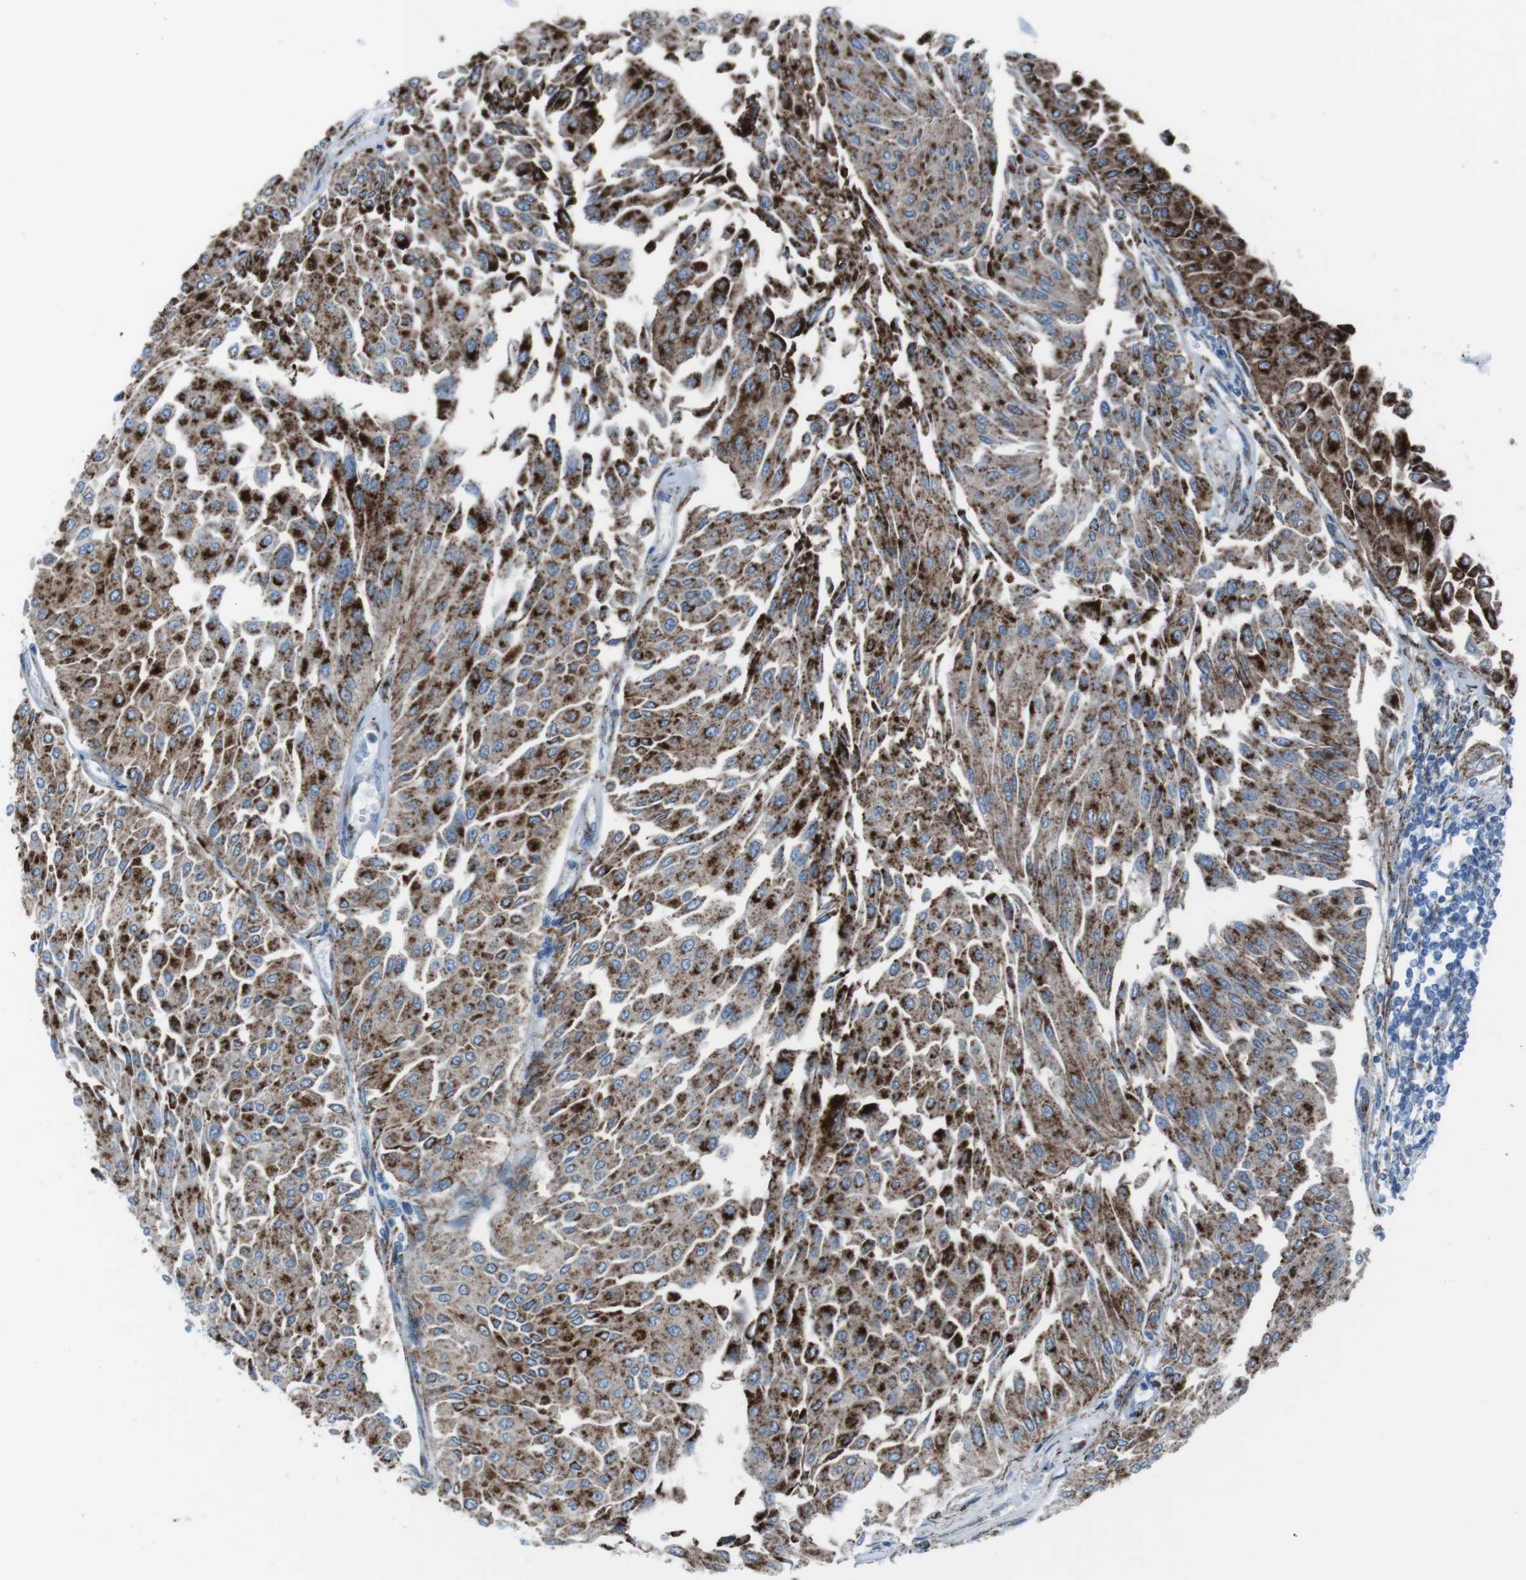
{"staining": {"intensity": "strong", "quantity": ">75%", "location": "cytoplasmic/membranous"}, "tissue": "urothelial cancer", "cell_type": "Tumor cells", "image_type": "cancer", "snomed": [{"axis": "morphology", "description": "Urothelial carcinoma, Low grade"}, {"axis": "topography", "description": "Urinary bladder"}], "caption": "Human urothelial cancer stained with a brown dye reveals strong cytoplasmic/membranous positive positivity in about >75% of tumor cells.", "gene": "SCARB2", "patient": {"sex": "male", "age": 67}}